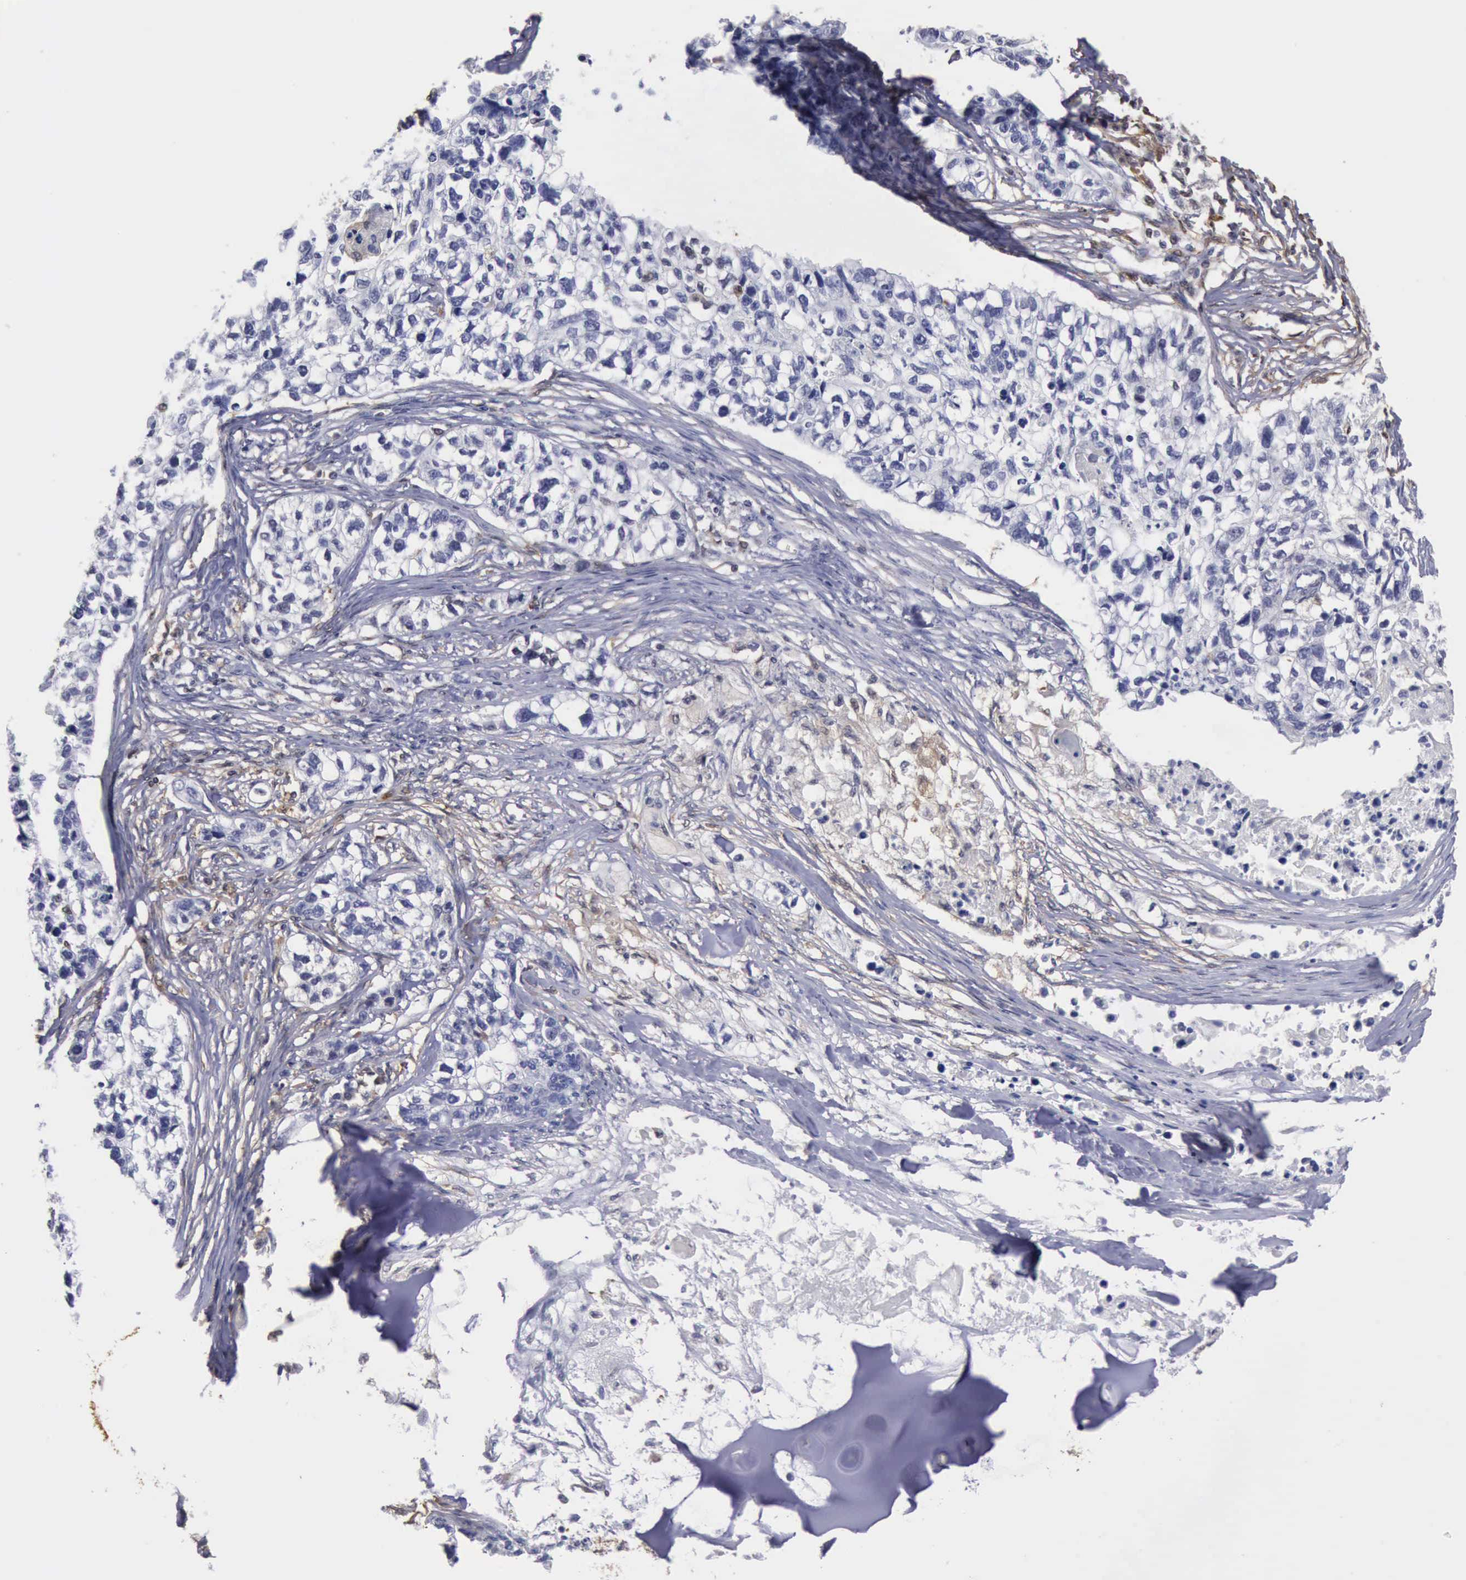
{"staining": {"intensity": "negative", "quantity": "none", "location": "none"}, "tissue": "lung cancer", "cell_type": "Tumor cells", "image_type": "cancer", "snomed": [{"axis": "morphology", "description": "Squamous cell carcinoma, NOS"}, {"axis": "topography", "description": "Lymph node"}, {"axis": "topography", "description": "Lung"}], "caption": "High magnification brightfield microscopy of lung squamous cell carcinoma stained with DAB (3,3'-diaminobenzidine) (brown) and counterstained with hematoxylin (blue): tumor cells show no significant positivity. (DAB IHC visualized using brightfield microscopy, high magnification).", "gene": "STAT1", "patient": {"sex": "male", "age": 74}}